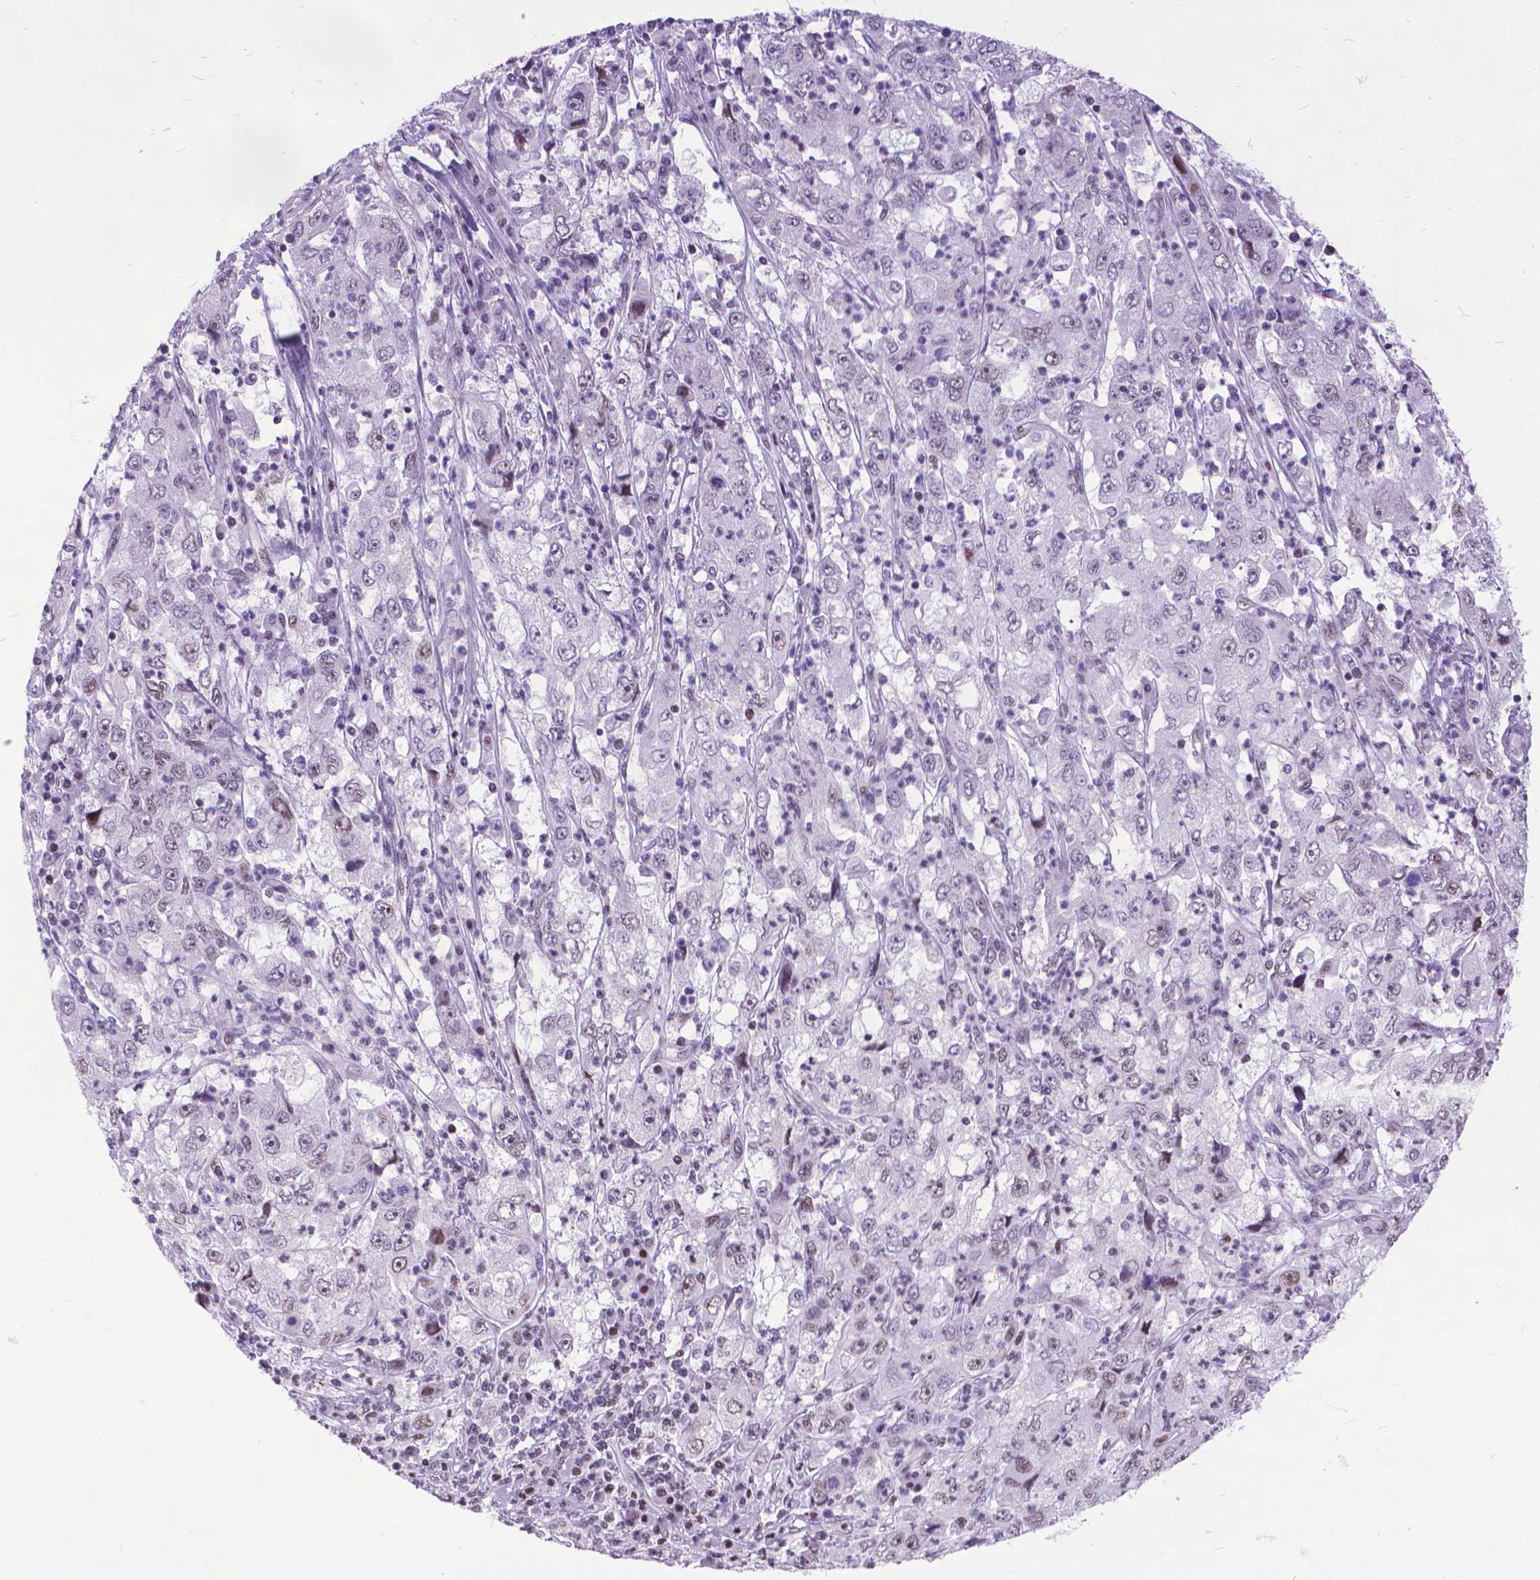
{"staining": {"intensity": "negative", "quantity": "none", "location": "none"}, "tissue": "cervical cancer", "cell_type": "Tumor cells", "image_type": "cancer", "snomed": [{"axis": "morphology", "description": "Squamous cell carcinoma, NOS"}, {"axis": "topography", "description": "Cervix"}], "caption": "Cervical squamous cell carcinoma stained for a protein using immunohistochemistry (IHC) reveals no staining tumor cells.", "gene": "POLE4", "patient": {"sex": "female", "age": 36}}